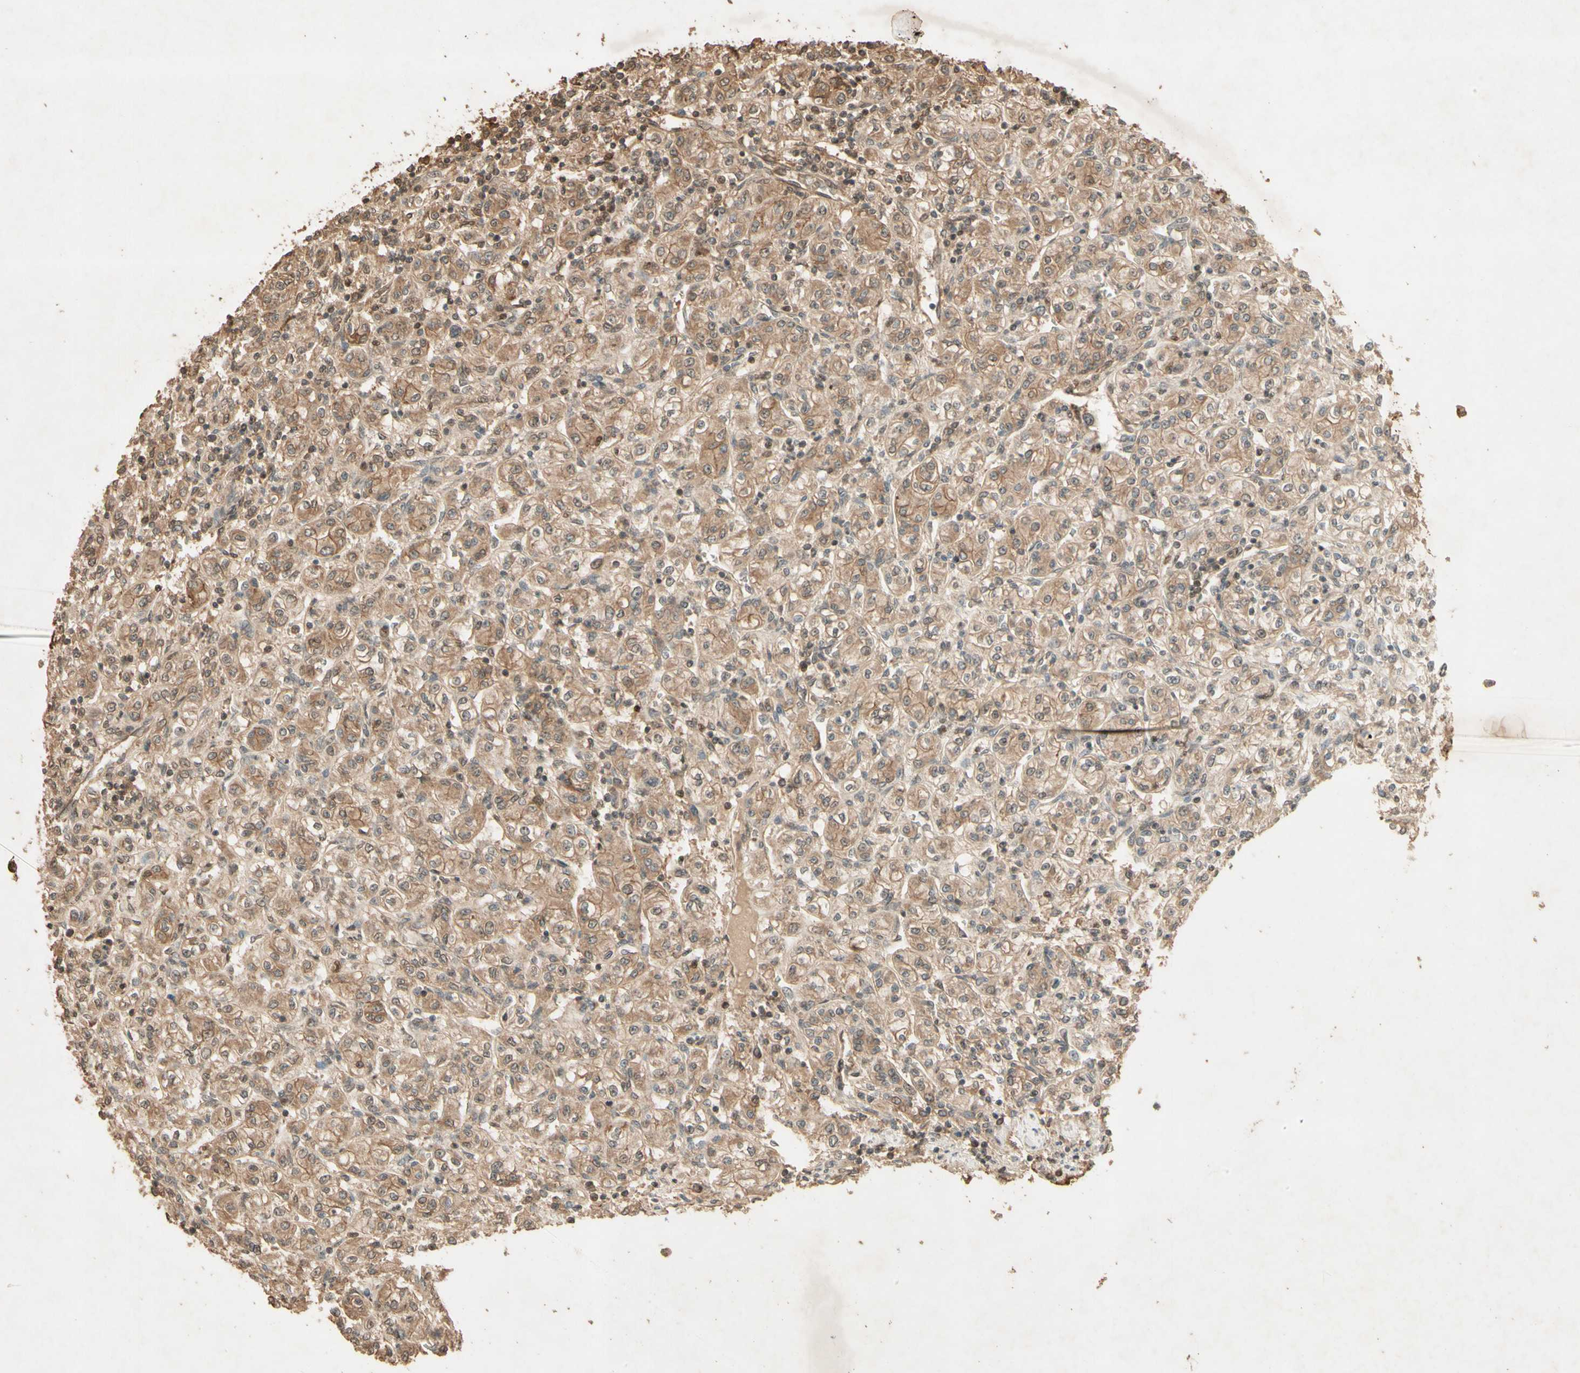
{"staining": {"intensity": "moderate", "quantity": ">75%", "location": "cytoplasmic/membranous"}, "tissue": "renal cancer", "cell_type": "Tumor cells", "image_type": "cancer", "snomed": [{"axis": "morphology", "description": "Adenocarcinoma, NOS"}, {"axis": "topography", "description": "Kidney"}], "caption": "Brown immunohistochemical staining in renal adenocarcinoma reveals moderate cytoplasmic/membranous expression in approximately >75% of tumor cells.", "gene": "SMAD9", "patient": {"sex": "male", "age": 77}}